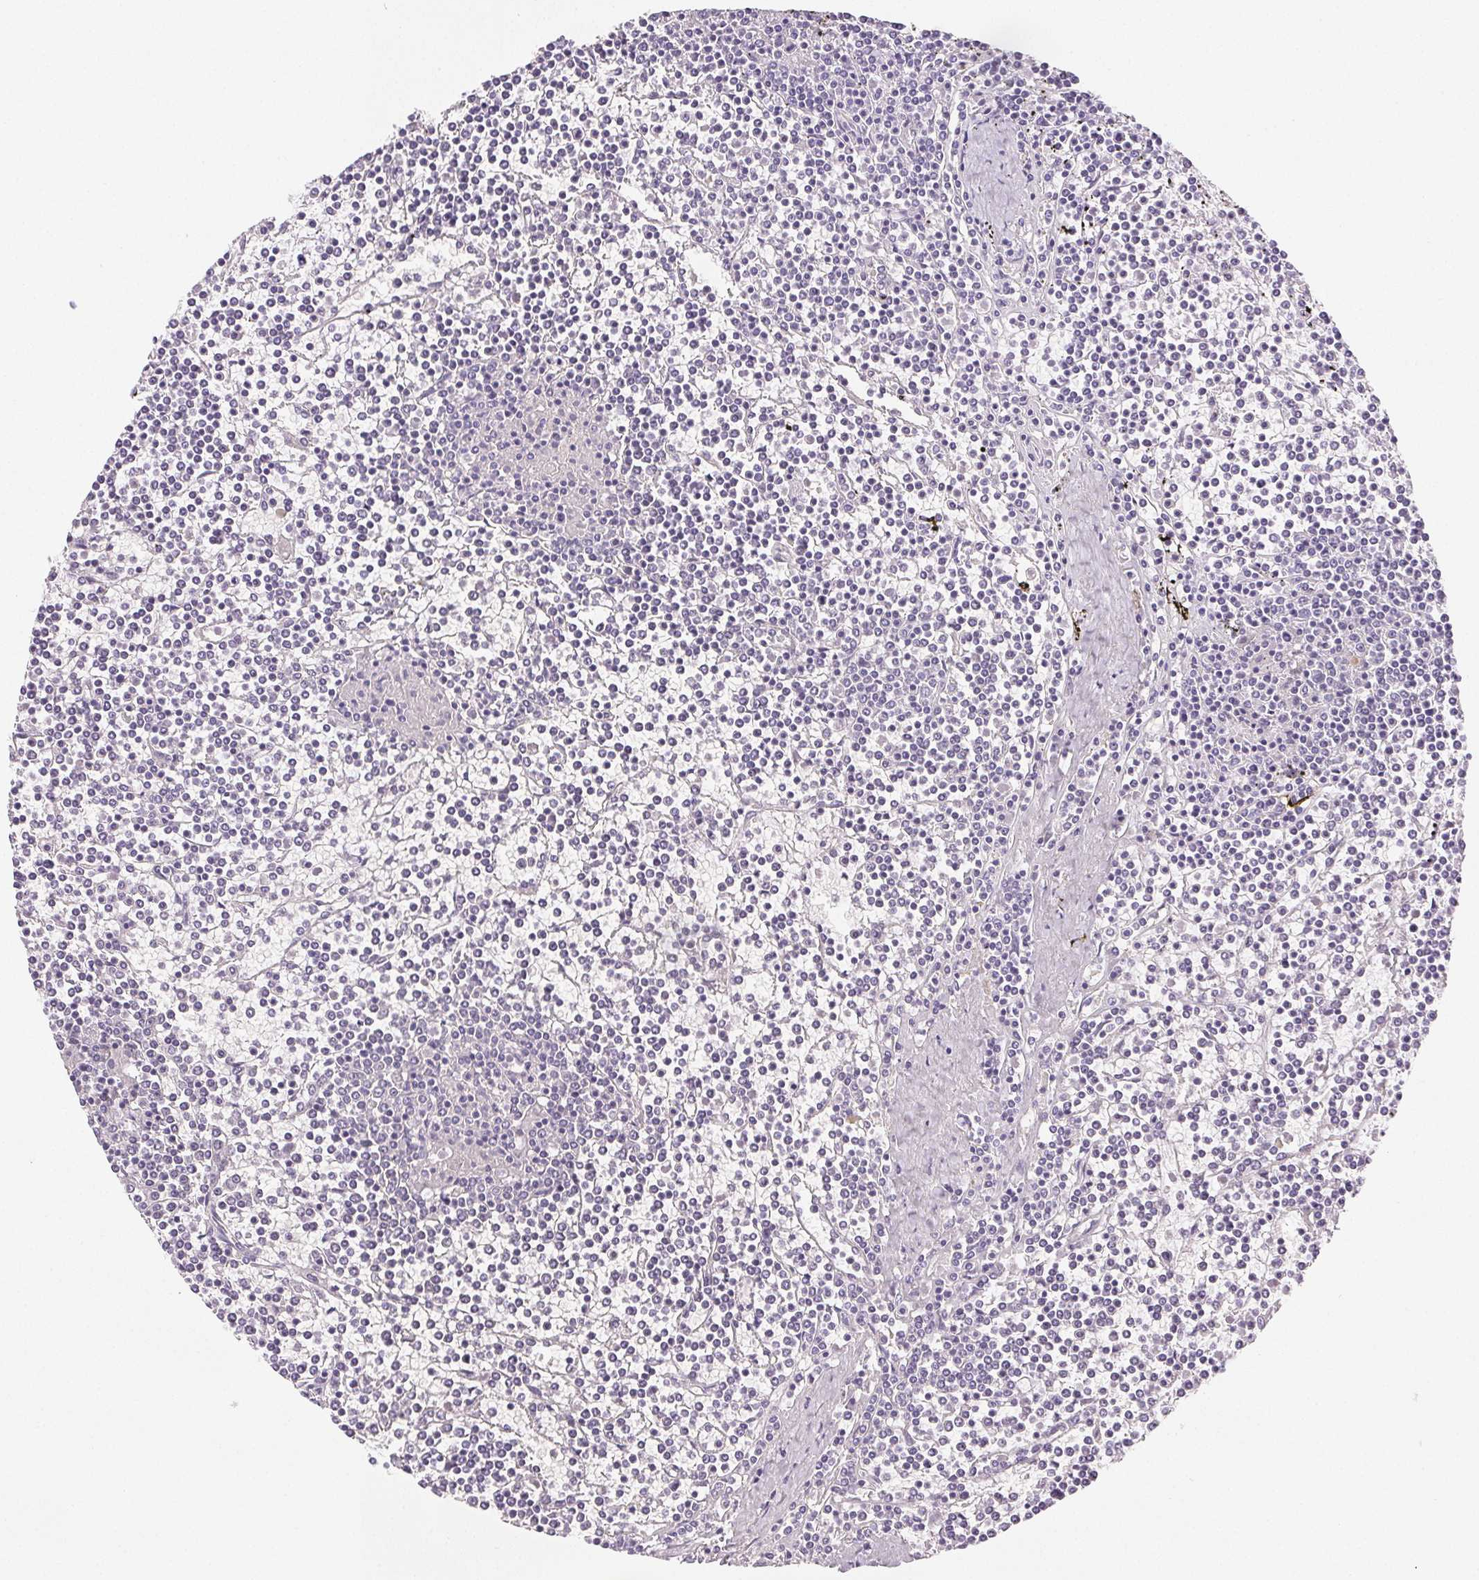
{"staining": {"intensity": "negative", "quantity": "none", "location": "none"}, "tissue": "lymphoma", "cell_type": "Tumor cells", "image_type": "cancer", "snomed": [{"axis": "morphology", "description": "Malignant lymphoma, non-Hodgkin's type, Low grade"}, {"axis": "topography", "description": "Spleen"}], "caption": "Immunohistochemical staining of low-grade malignant lymphoma, non-Hodgkin's type shows no significant positivity in tumor cells.", "gene": "VTN", "patient": {"sex": "female", "age": 19}}